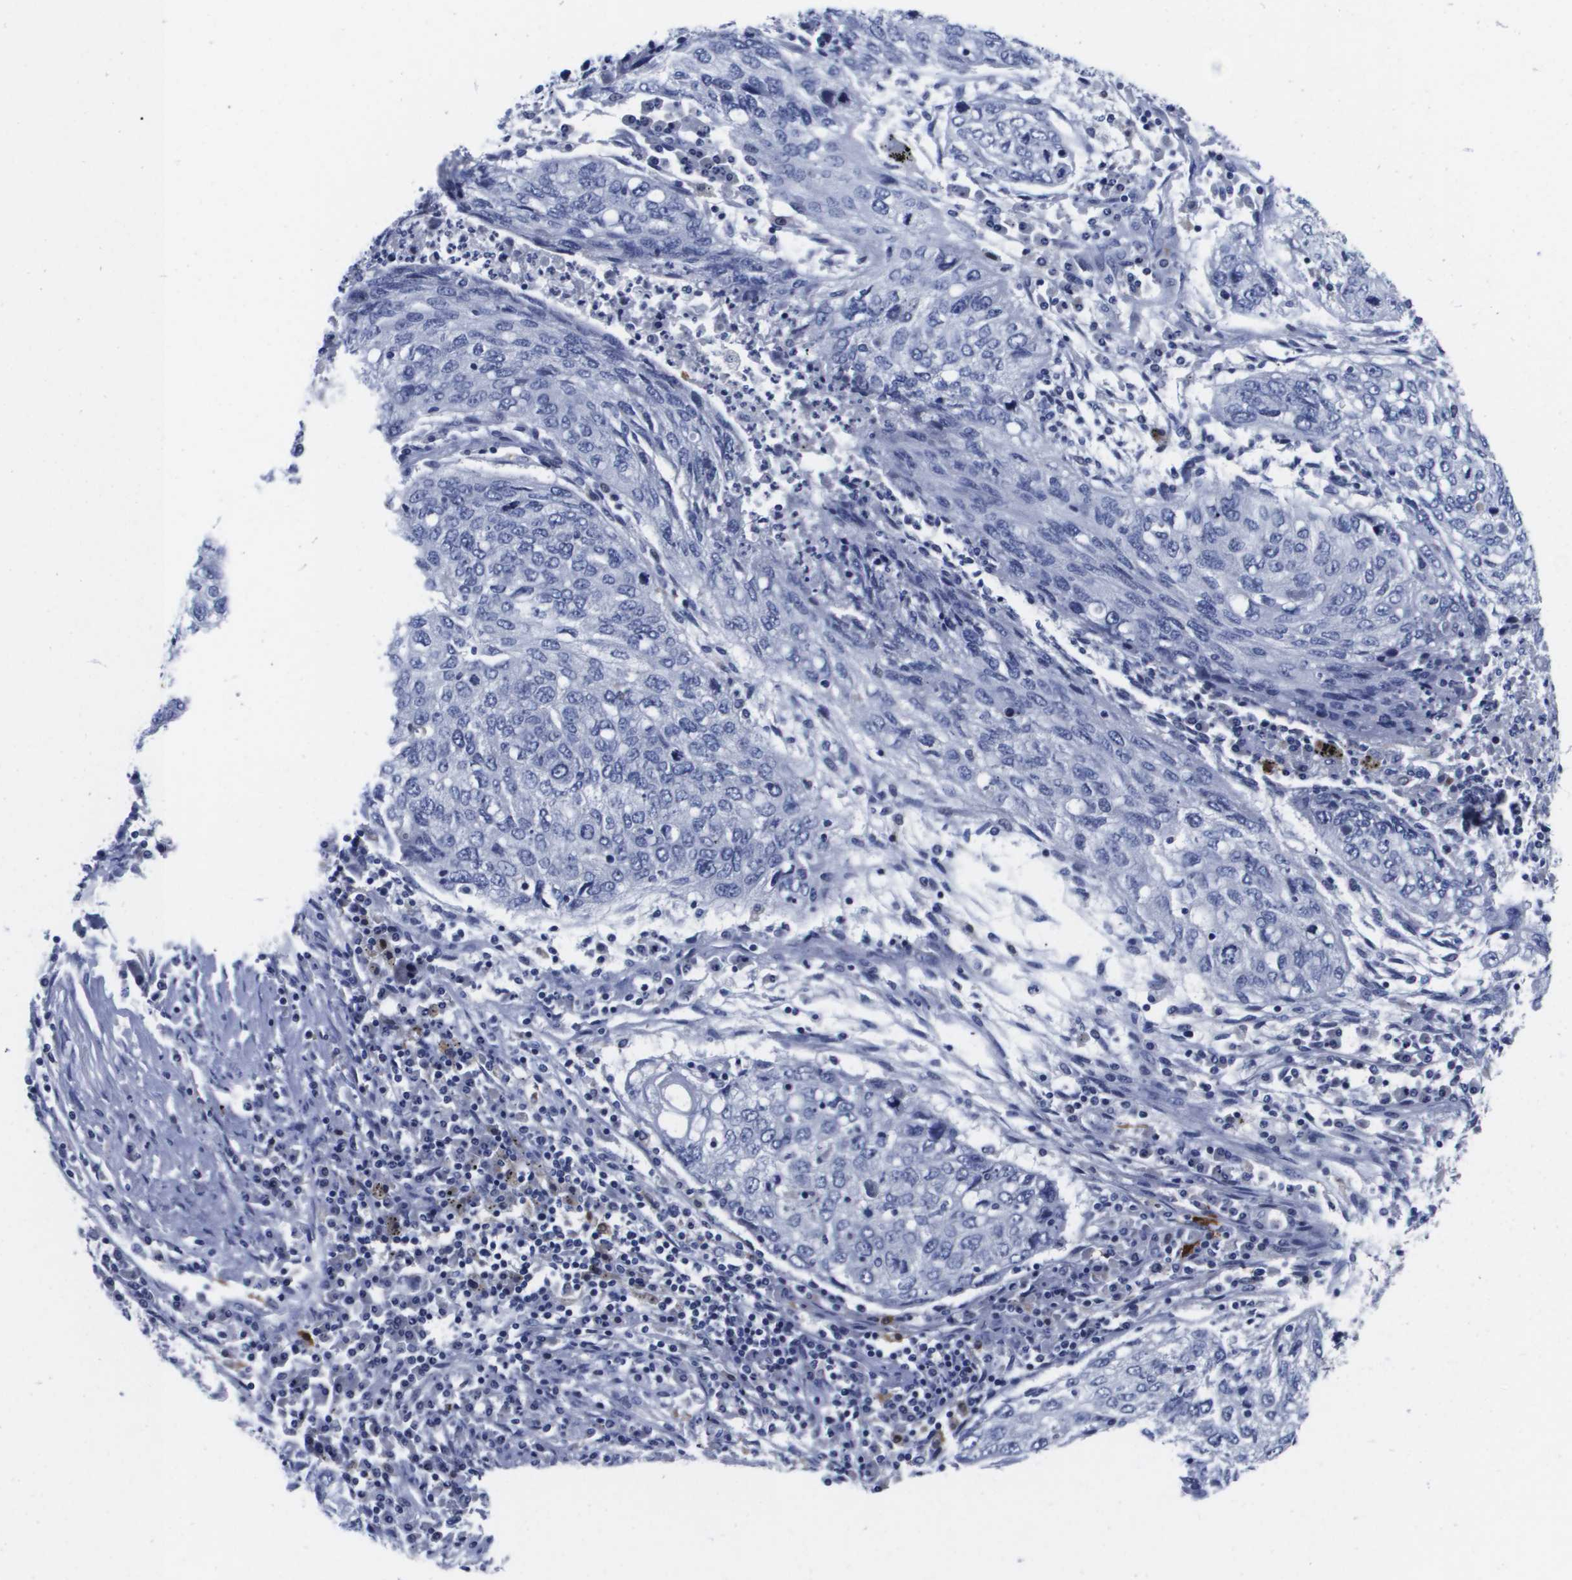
{"staining": {"intensity": "negative", "quantity": "none", "location": "none"}, "tissue": "lung cancer", "cell_type": "Tumor cells", "image_type": "cancer", "snomed": [{"axis": "morphology", "description": "Squamous cell carcinoma, NOS"}, {"axis": "topography", "description": "Lung"}], "caption": "Tumor cells are negative for protein expression in human lung squamous cell carcinoma.", "gene": "HMOX1", "patient": {"sex": "female", "age": 63}}